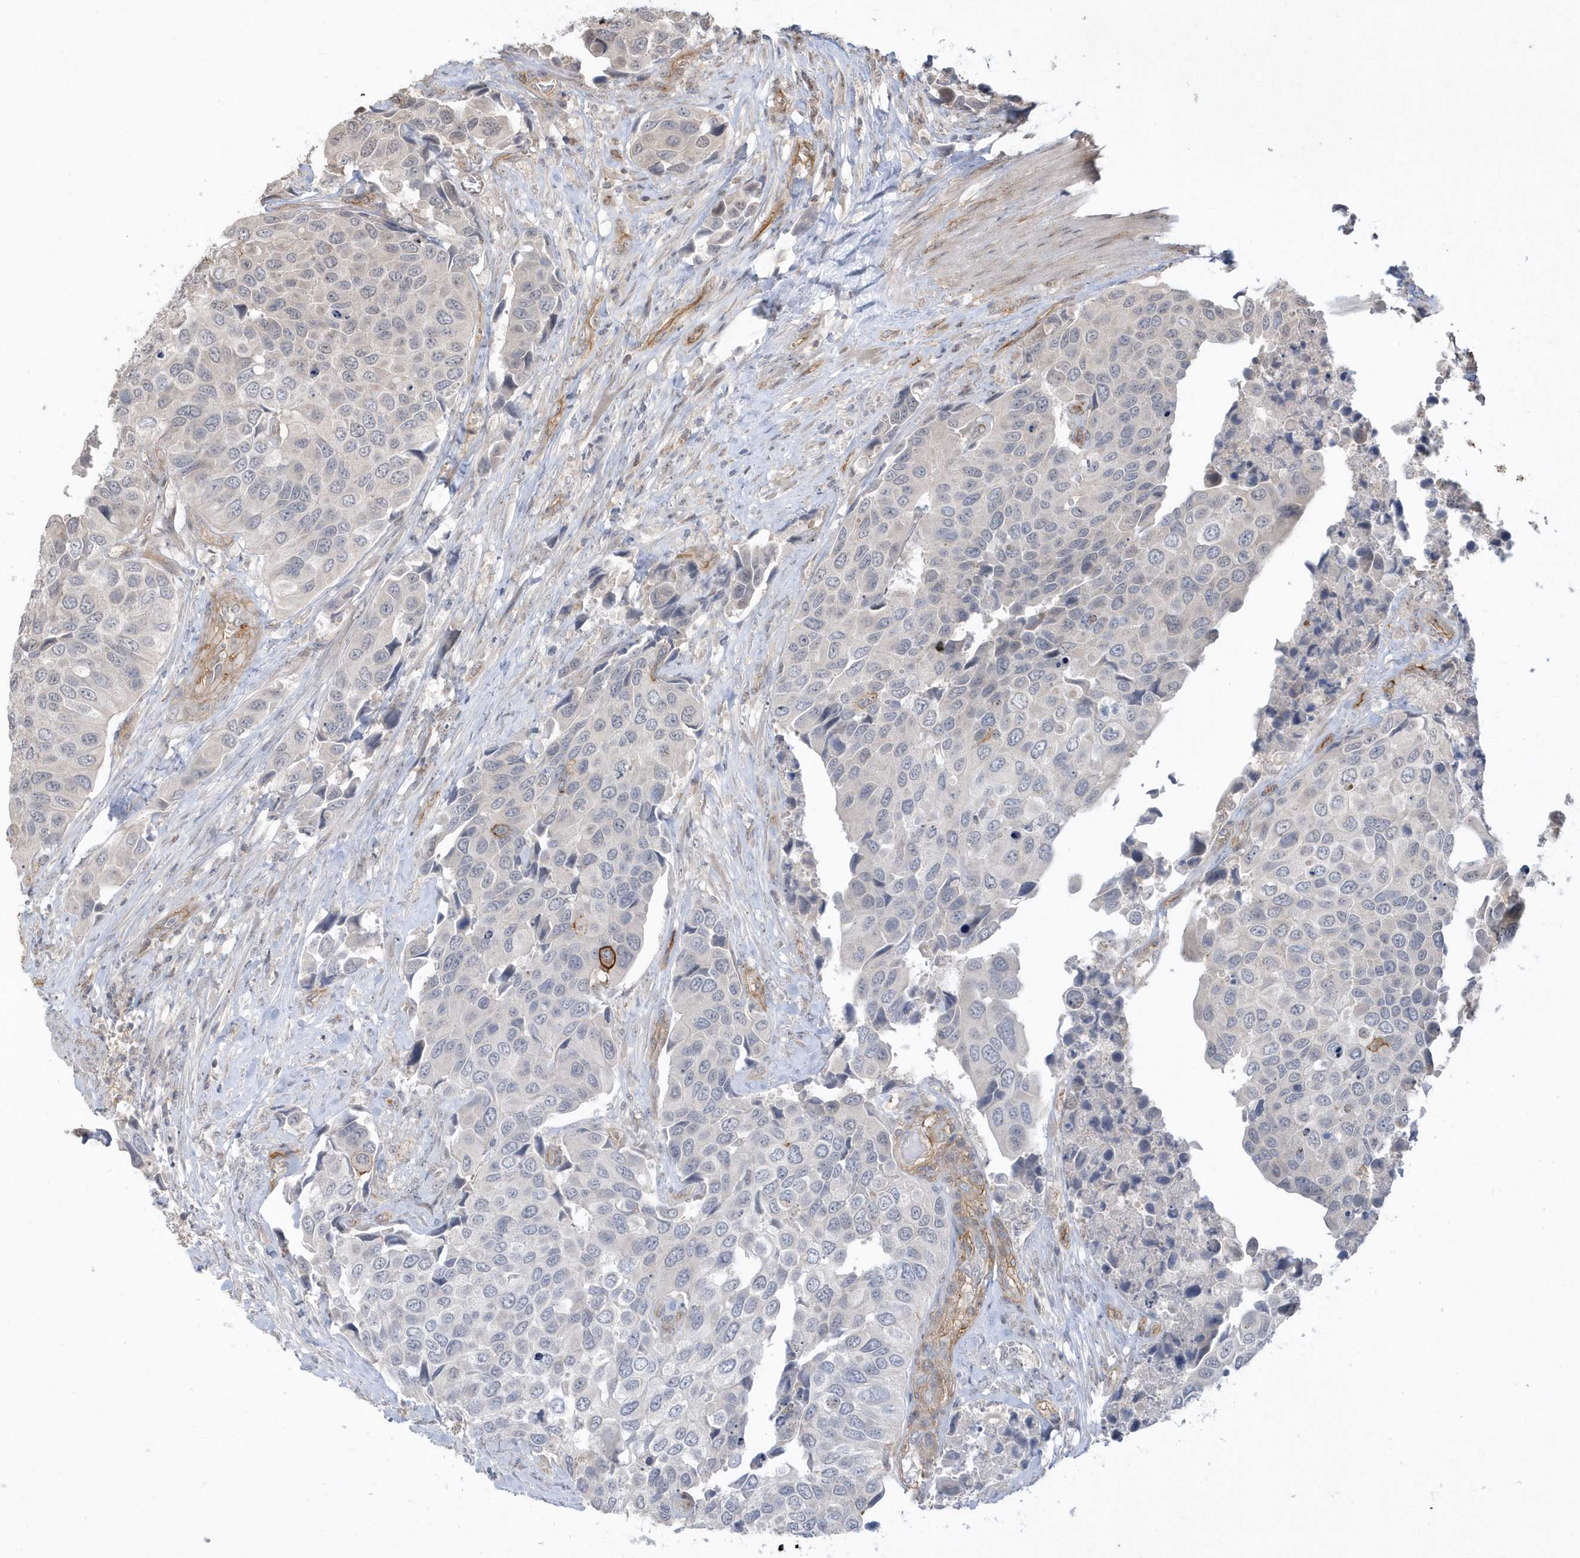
{"staining": {"intensity": "negative", "quantity": "none", "location": "none"}, "tissue": "urothelial cancer", "cell_type": "Tumor cells", "image_type": "cancer", "snomed": [{"axis": "morphology", "description": "Urothelial carcinoma, High grade"}, {"axis": "topography", "description": "Urinary bladder"}], "caption": "Histopathology image shows no protein positivity in tumor cells of high-grade urothelial carcinoma tissue.", "gene": "CRIP3", "patient": {"sex": "male", "age": 74}}